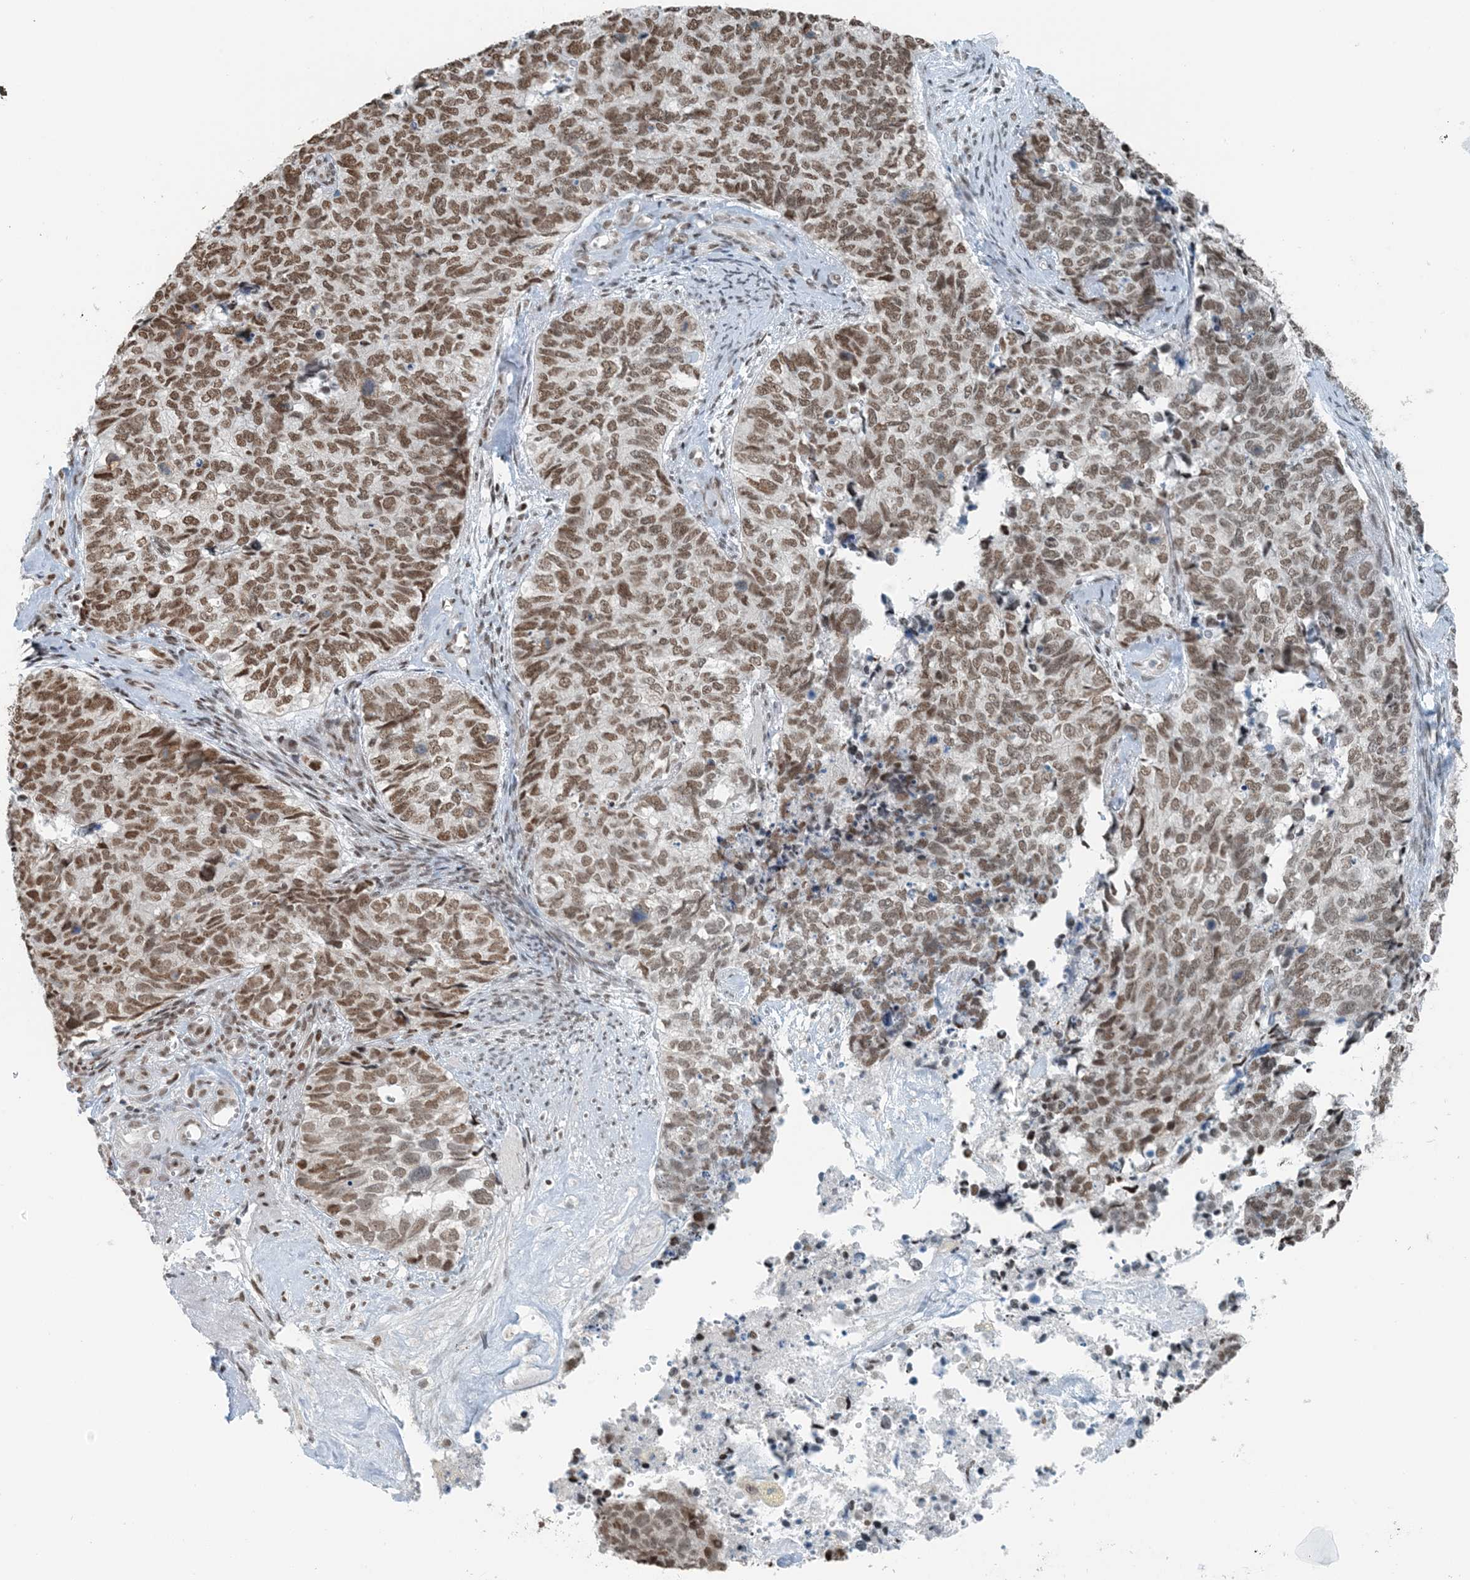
{"staining": {"intensity": "moderate", "quantity": ">75%", "location": "nuclear"}, "tissue": "cervical cancer", "cell_type": "Tumor cells", "image_type": "cancer", "snomed": [{"axis": "morphology", "description": "Squamous cell carcinoma, NOS"}, {"axis": "topography", "description": "Cervix"}], "caption": "This is a micrograph of immunohistochemistry (IHC) staining of cervical cancer, which shows moderate positivity in the nuclear of tumor cells.", "gene": "ZNF500", "patient": {"sex": "female", "age": 63}}